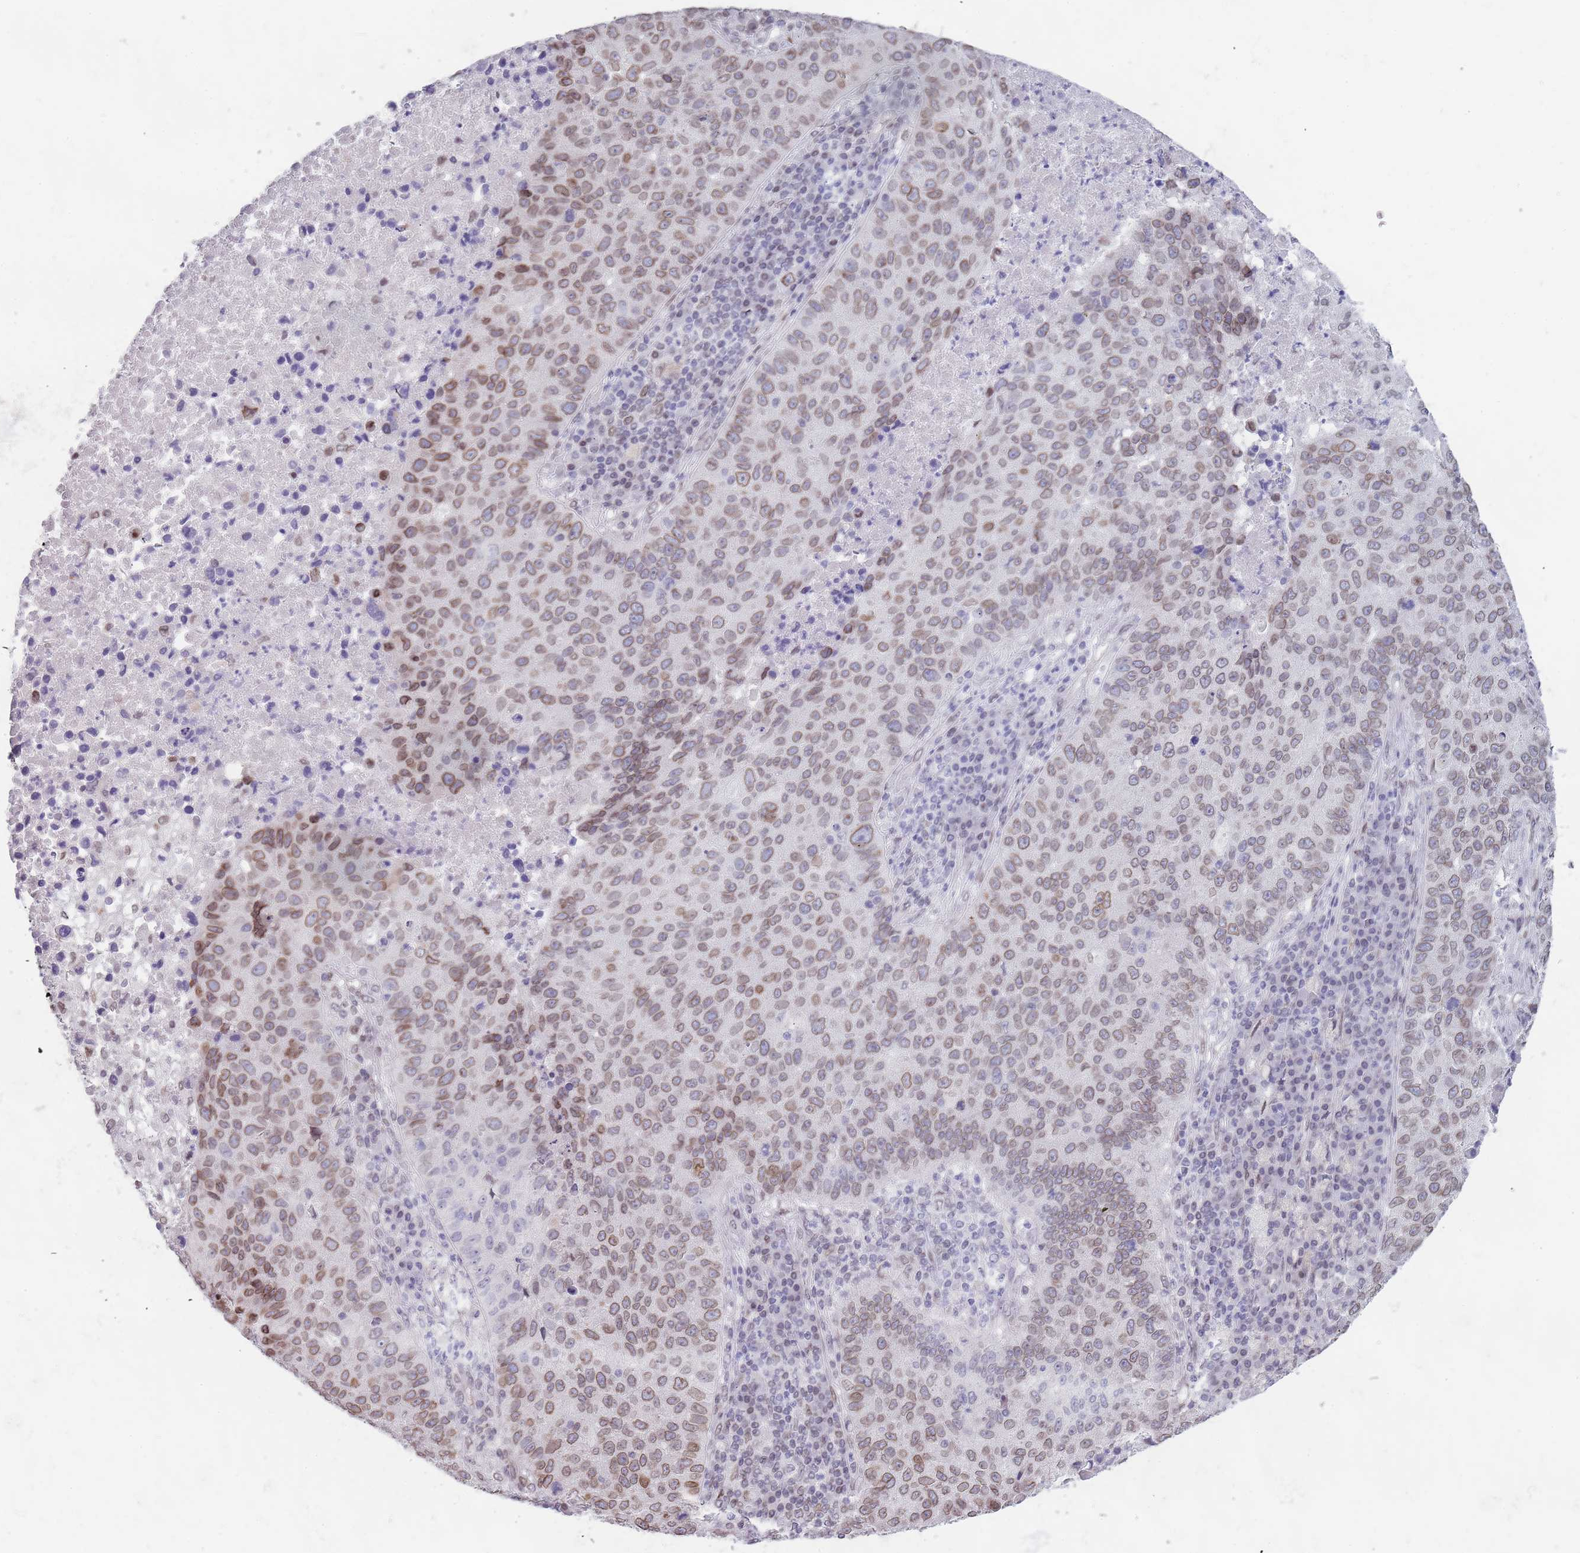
{"staining": {"intensity": "moderate", "quantity": ">75%", "location": "cytoplasmic/membranous,nuclear"}, "tissue": "lung cancer", "cell_type": "Tumor cells", "image_type": "cancer", "snomed": [{"axis": "morphology", "description": "Squamous cell carcinoma, NOS"}, {"axis": "topography", "description": "Lung"}], "caption": "Immunohistochemistry micrograph of human lung cancer (squamous cell carcinoma) stained for a protein (brown), which exhibits medium levels of moderate cytoplasmic/membranous and nuclear positivity in about >75% of tumor cells.", "gene": "KLHDC2", "patient": {"sex": "male", "age": 73}}